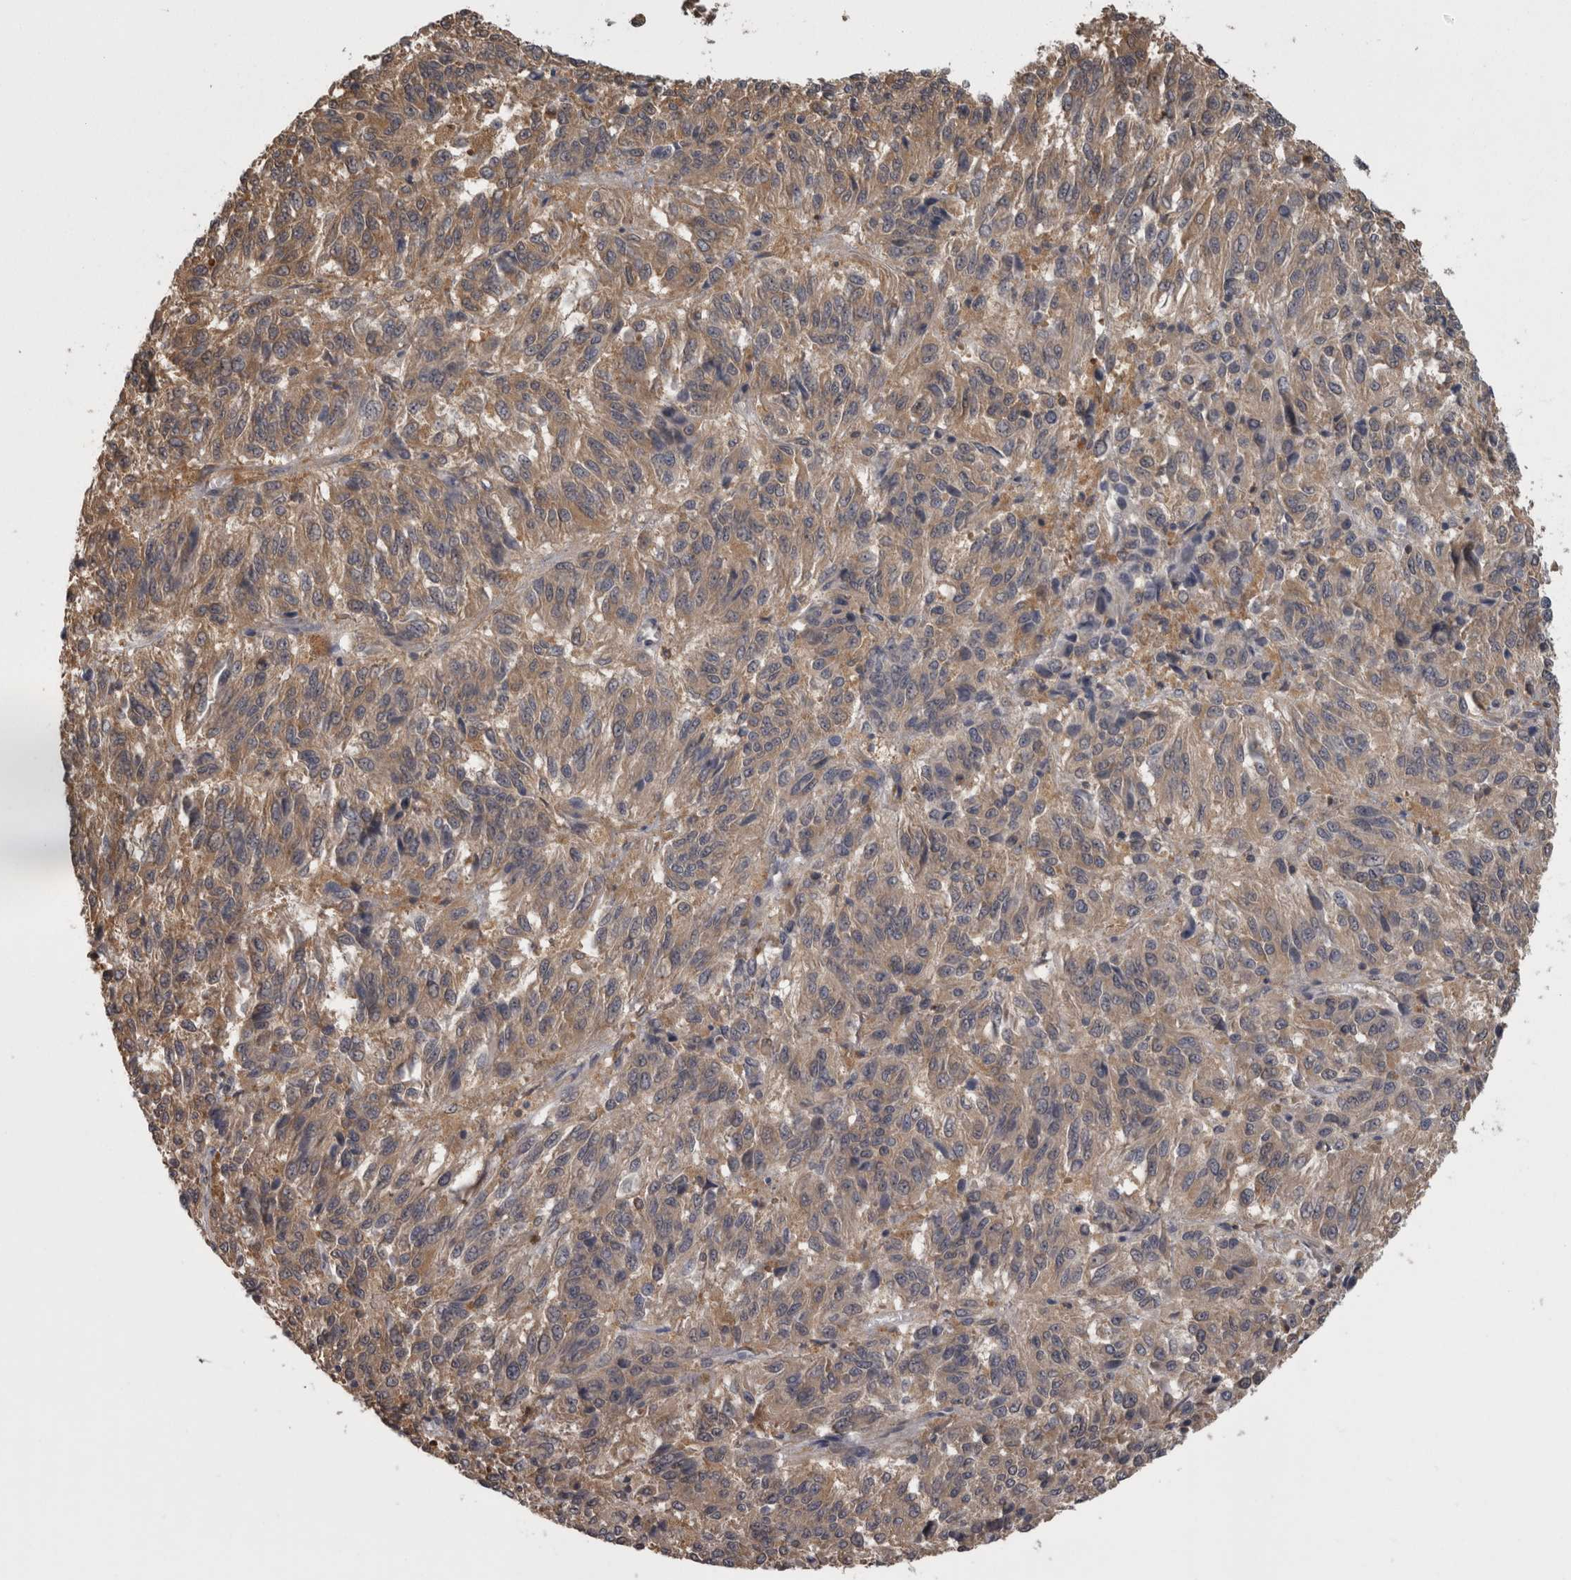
{"staining": {"intensity": "moderate", "quantity": ">75%", "location": "cytoplasmic/membranous"}, "tissue": "melanoma", "cell_type": "Tumor cells", "image_type": "cancer", "snomed": [{"axis": "morphology", "description": "Malignant melanoma, Metastatic site"}, {"axis": "topography", "description": "Lung"}], "caption": "Melanoma stained with a brown dye demonstrates moderate cytoplasmic/membranous positive staining in approximately >75% of tumor cells.", "gene": "APRT", "patient": {"sex": "male", "age": 64}}